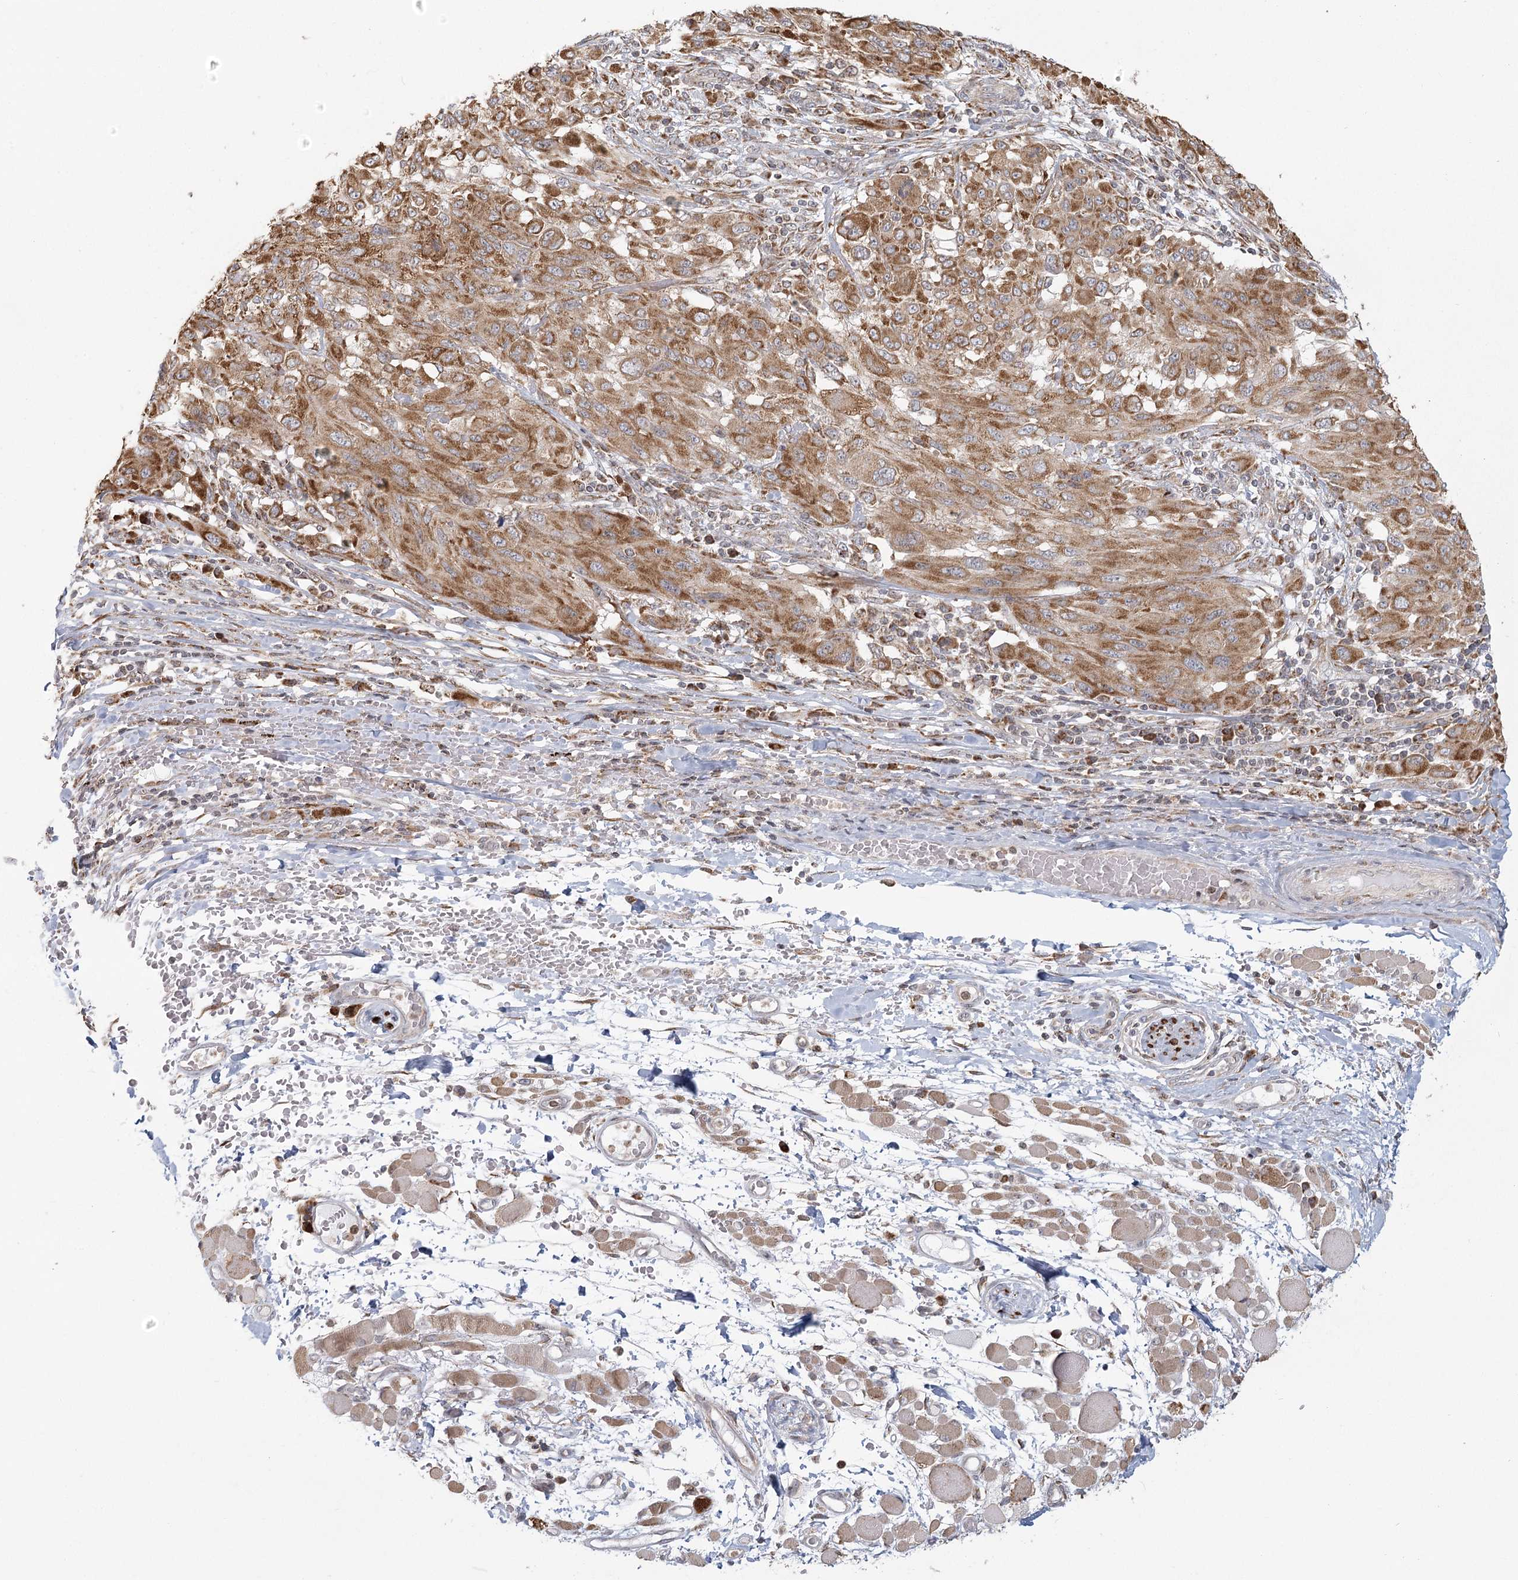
{"staining": {"intensity": "moderate", "quantity": ">75%", "location": "cytoplasmic/membranous"}, "tissue": "melanoma", "cell_type": "Tumor cells", "image_type": "cancer", "snomed": [{"axis": "morphology", "description": "Malignant melanoma, NOS"}, {"axis": "topography", "description": "Skin"}], "caption": "Melanoma stained for a protein (brown) exhibits moderate cytoplasmic/membranous positive expression in approximately >75% of tumor cells.", "gene": "LACTB", "patient": {"sex": "female", "age": 91}}